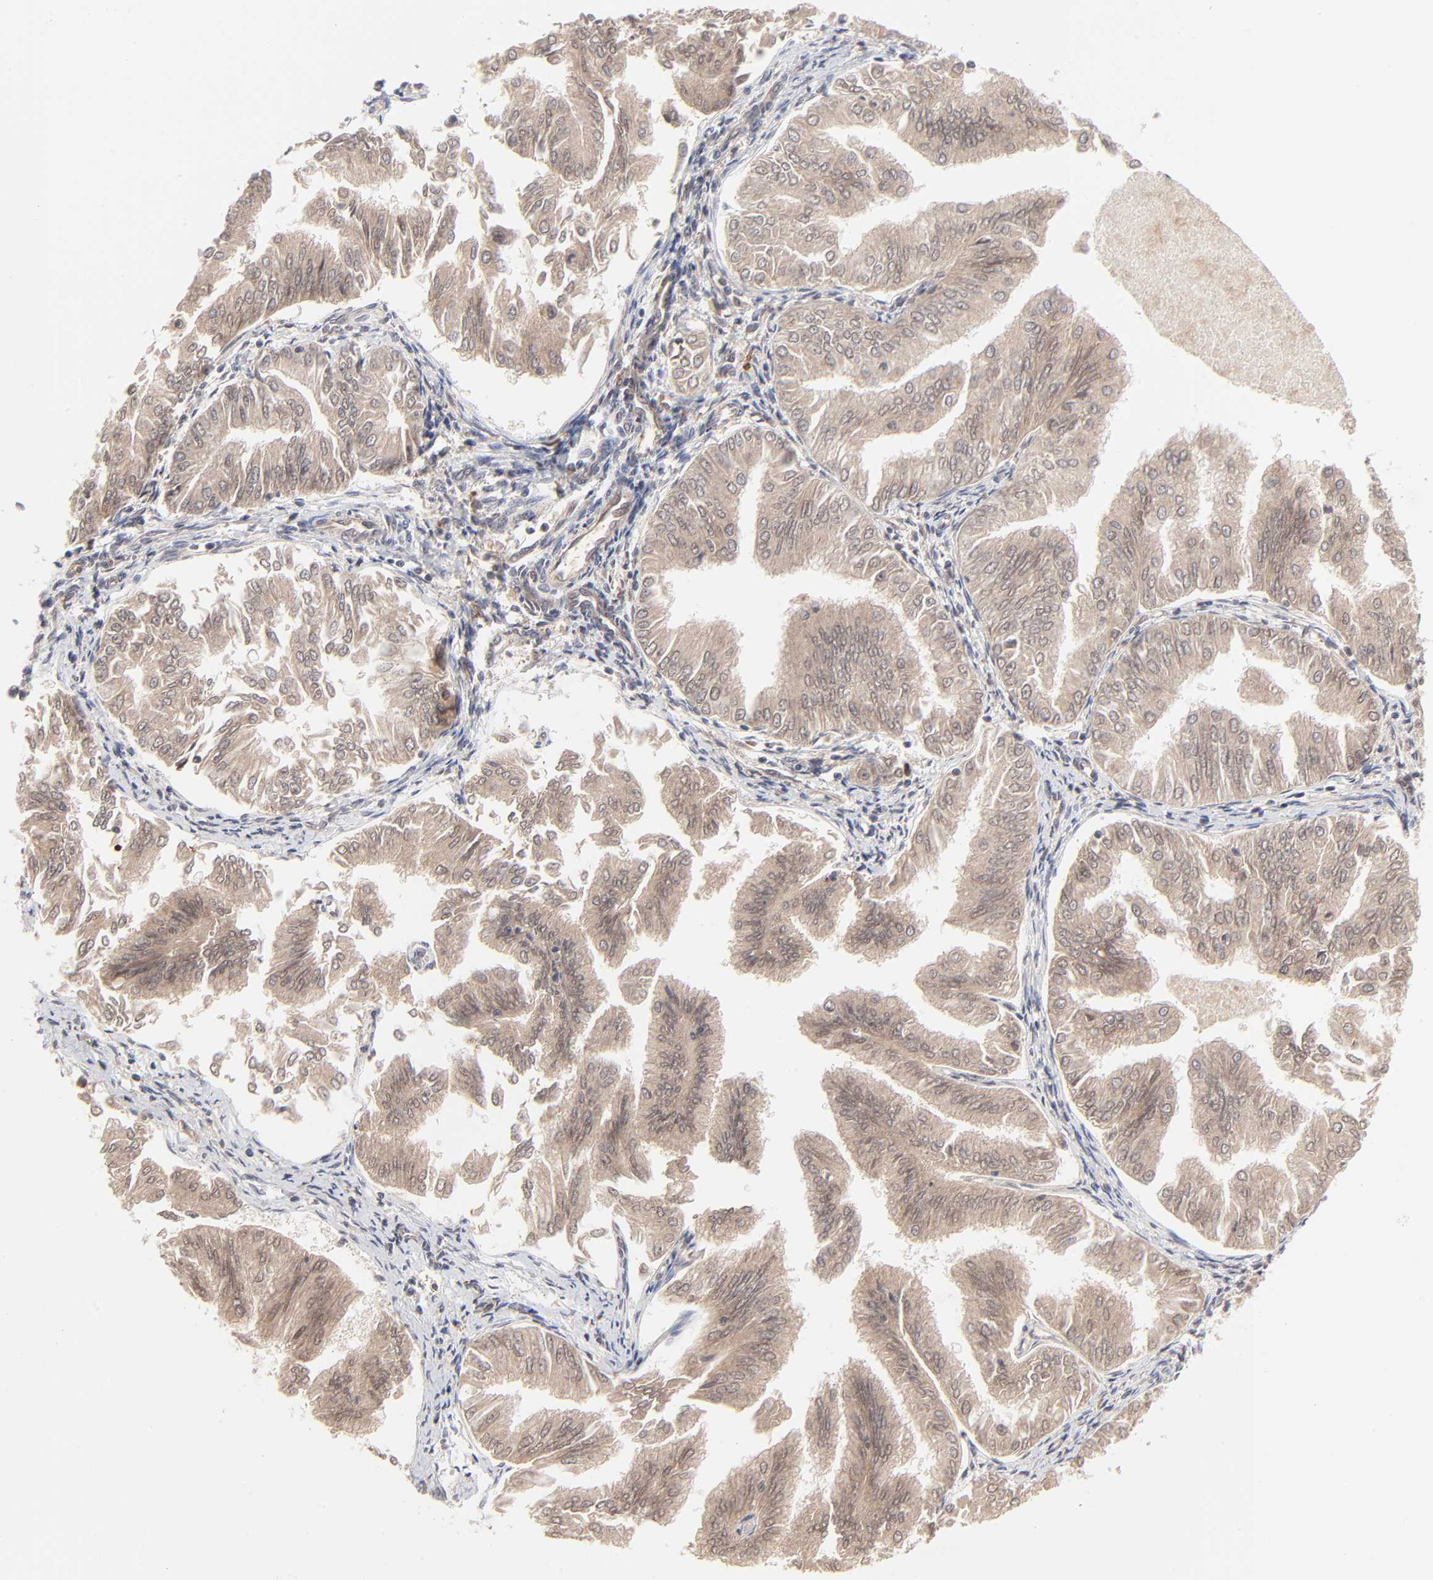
{"staining": {"intensity": "moderate", "quantity": ">75%", "location": "cytoplasmic/membranous"}, "tissue": "endometrial cancer", "cell_type": "Tumor cells", "image_type": "cancer", "snomed": [{"axis": "morphology", "description": "Adenocarcinoma, NOS"}, {"axis": "topography", "description": "Endometrium"}], "caption": "Moderate cytoplasmic/membranous staining for a protein is seen in approximately >75% of tumor cells of endometrial cancer (adenocarcinoma) using IHC.", "gene": "CASP10", "patient": {"sex": "female", "age": 53}}